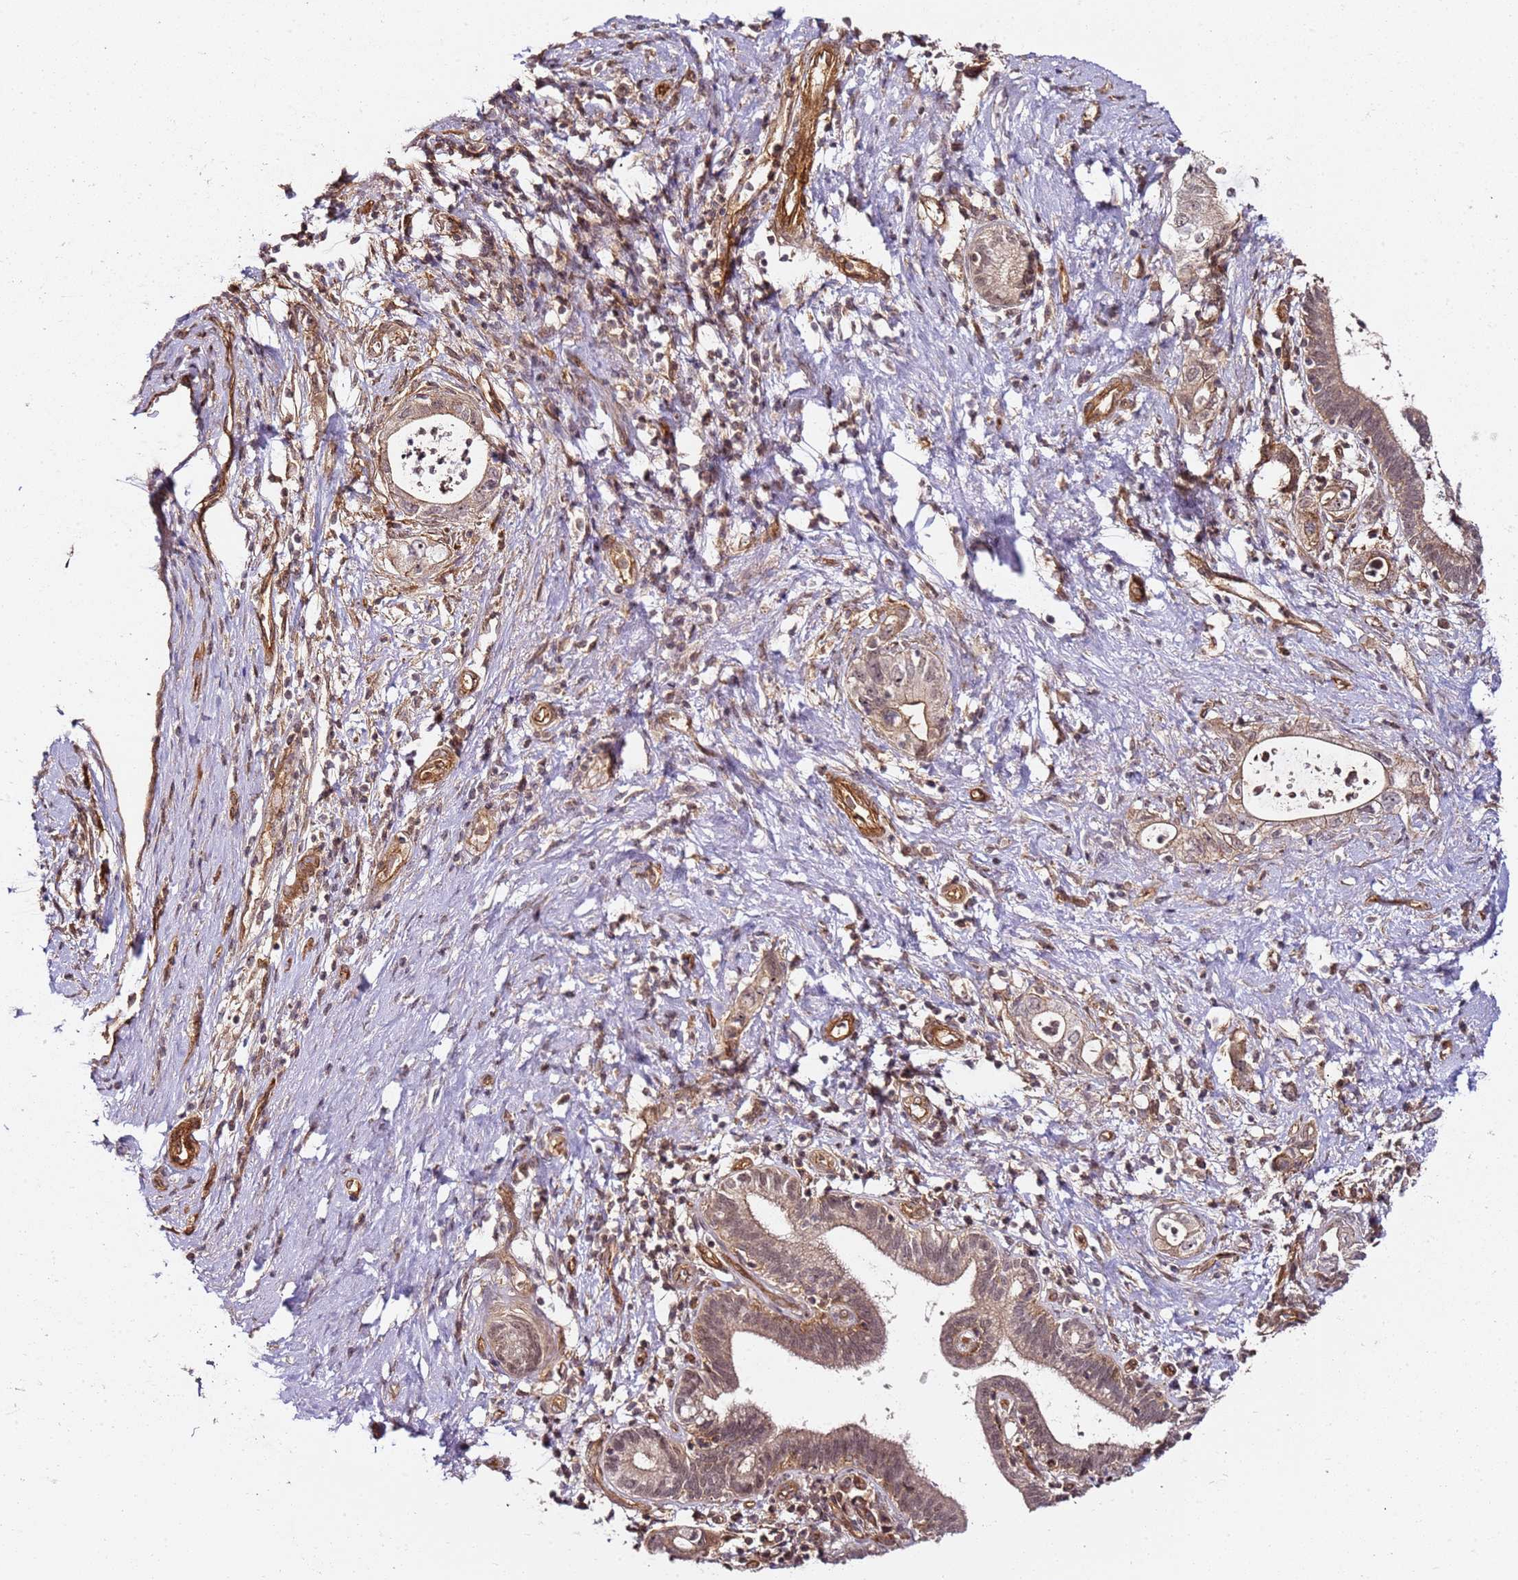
{"staining": {"intensity": "weak", "quantity": ">75%", "location": "cytoplasmic/membranous"}, "tissue": "pancreatic cancer", "cell_type": "Tumor cells", "image_type": "cancer", "snomed": [{"axis": "morphology", "description": "Adenocarcinoma, NOS"}, {"axis": "topography", "description": "Pancreas"}], "caption": "Protein staining of pancreatic adenocarcinoma tissue demonstrates weak cytoplasmic/membranous positivity in approximately >75% of tumor cells.", "gene": "CCNYL1", "patient": {"sex": "female", "age": 73}}